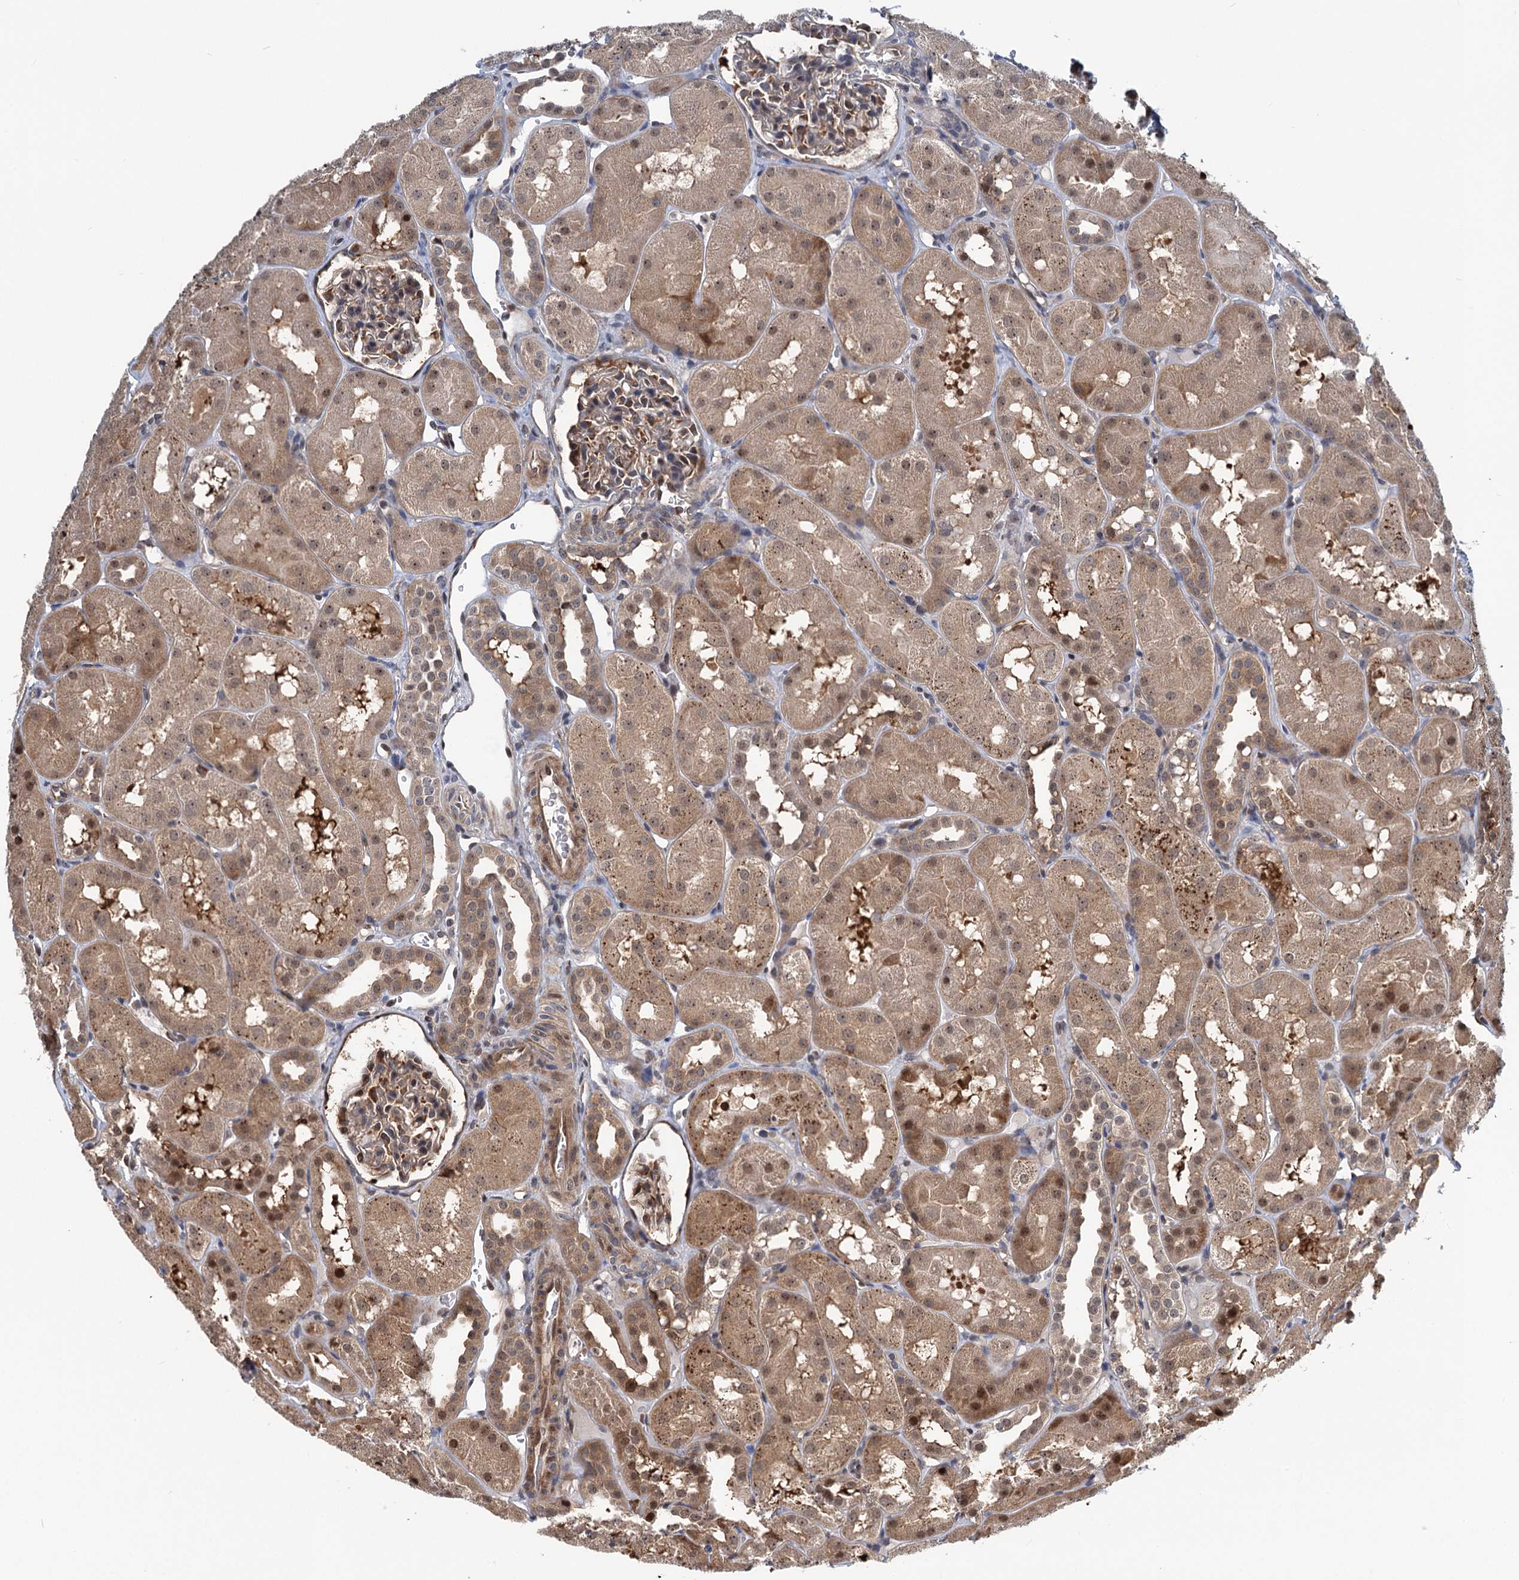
{"staining": {"intensity": "moderate", "quantity": "25%-75%", "location": "cytoplasmic/membranous,nuclear"}, "tissue": "kidney", "cell_type": "Cells in glomeruli", "image_type": "normal", "snomed": [{"axis": "morphology", "description": "Normal tissue, NOS"}, {"axis": "topography", "description": "Kidney"}, {"axis": "topography", "description": "Urinary bladder"}], "caption": "Immunohistochemical staining of benign human kidney demonstrates moderate cytoplasmic/membranous,nuclear protein expression in about 25%-75% of cells in glomeruli. (Stains: DAB in brown, nuclei in blue, Microscopy: brightfield microscopy at high magnification).", "gene": "GPBP1", "patient": {"sex": "male", "age": 16}}